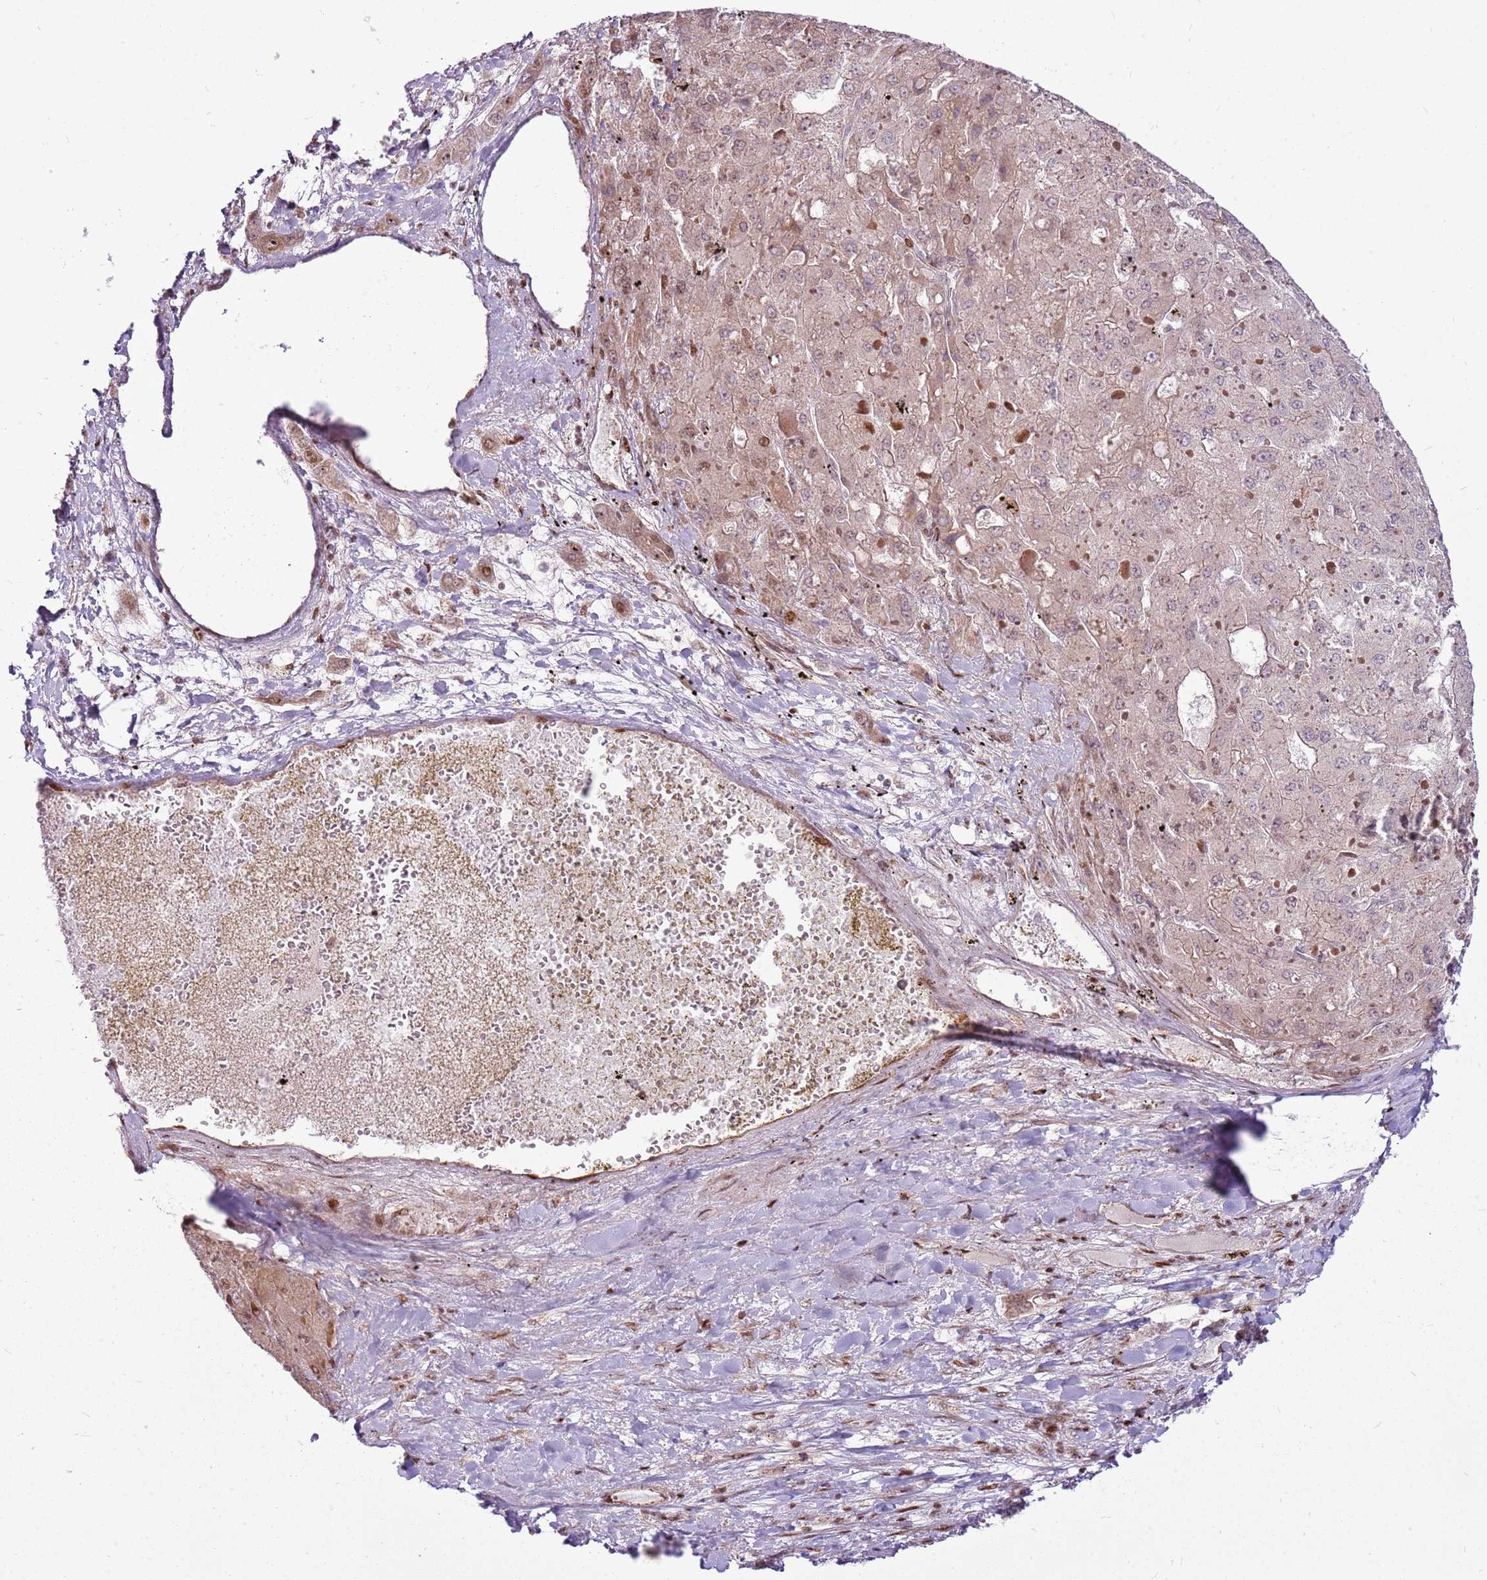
{"staining": {"intensity": "moderate", "quantity": "<25%", "location": "cytoplasmic/membranous,nuclear"}, "tissue": "liver cancer", "cell_type": "Tumor cells", "image_type": "cancer", "snomed": [{"axis": "morphology", "description": "Carcinoma, Hepatocellular, NOS"}, {"axis": "topography", "description": "Liver"}], "caption": "A brown stain highlights moderate cytoplasmic/membranous and nuclear expression of a protein in liver cancer tumor cells. The staining is performed using DAB (3,3'-diaminobenzidine) brown chromogen to label protein expression. The nuclei are counter-stained blue using hematoxylin.", "gene": "PCTP", "patient": {"sex": "female", "age": 73}}